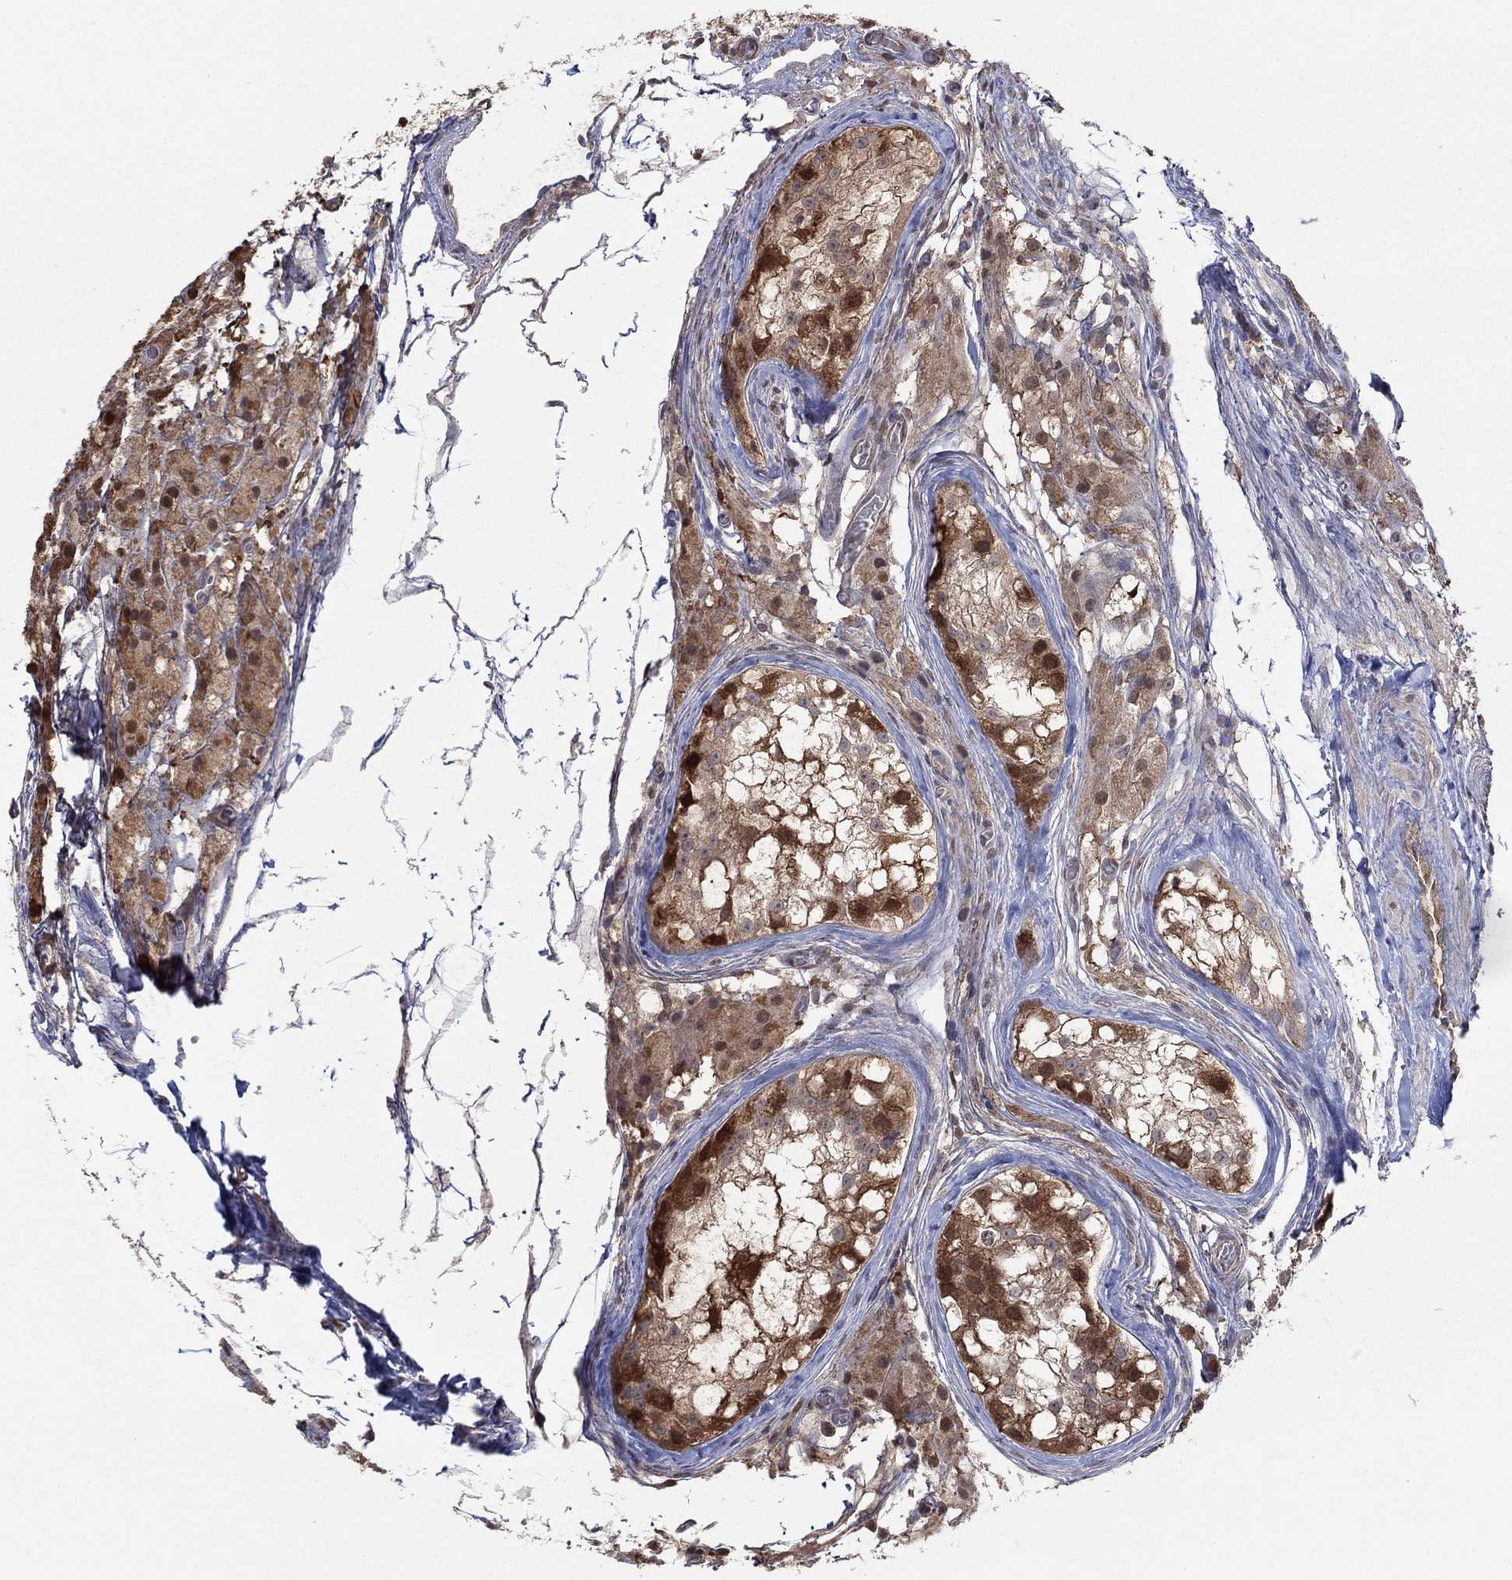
{"staining": {"intensity": "weak", "quantity": ">75%", "location": "cytoplasmic/membranous,nuclear"}, "tissue": "testis cancer", "cell_type": "Tumor cells", "image_type": "cancer", "snomed": [{"axis": "morphology", "description": "Seminoma, NOS"}, {"axis": "morphology", "description": "Carcinoma, Embryonal, NOS"}, {"axis": "topography", "description": "Testis"}], "caption": "Testis cancer (seminoma) stained with a brown dye reveals weak cytoplasmic/membranous and nuclear positive expression in about >75% of tumor cells.", "gene": "RNF114", "patient": {"sex": "male", "age": 22}}